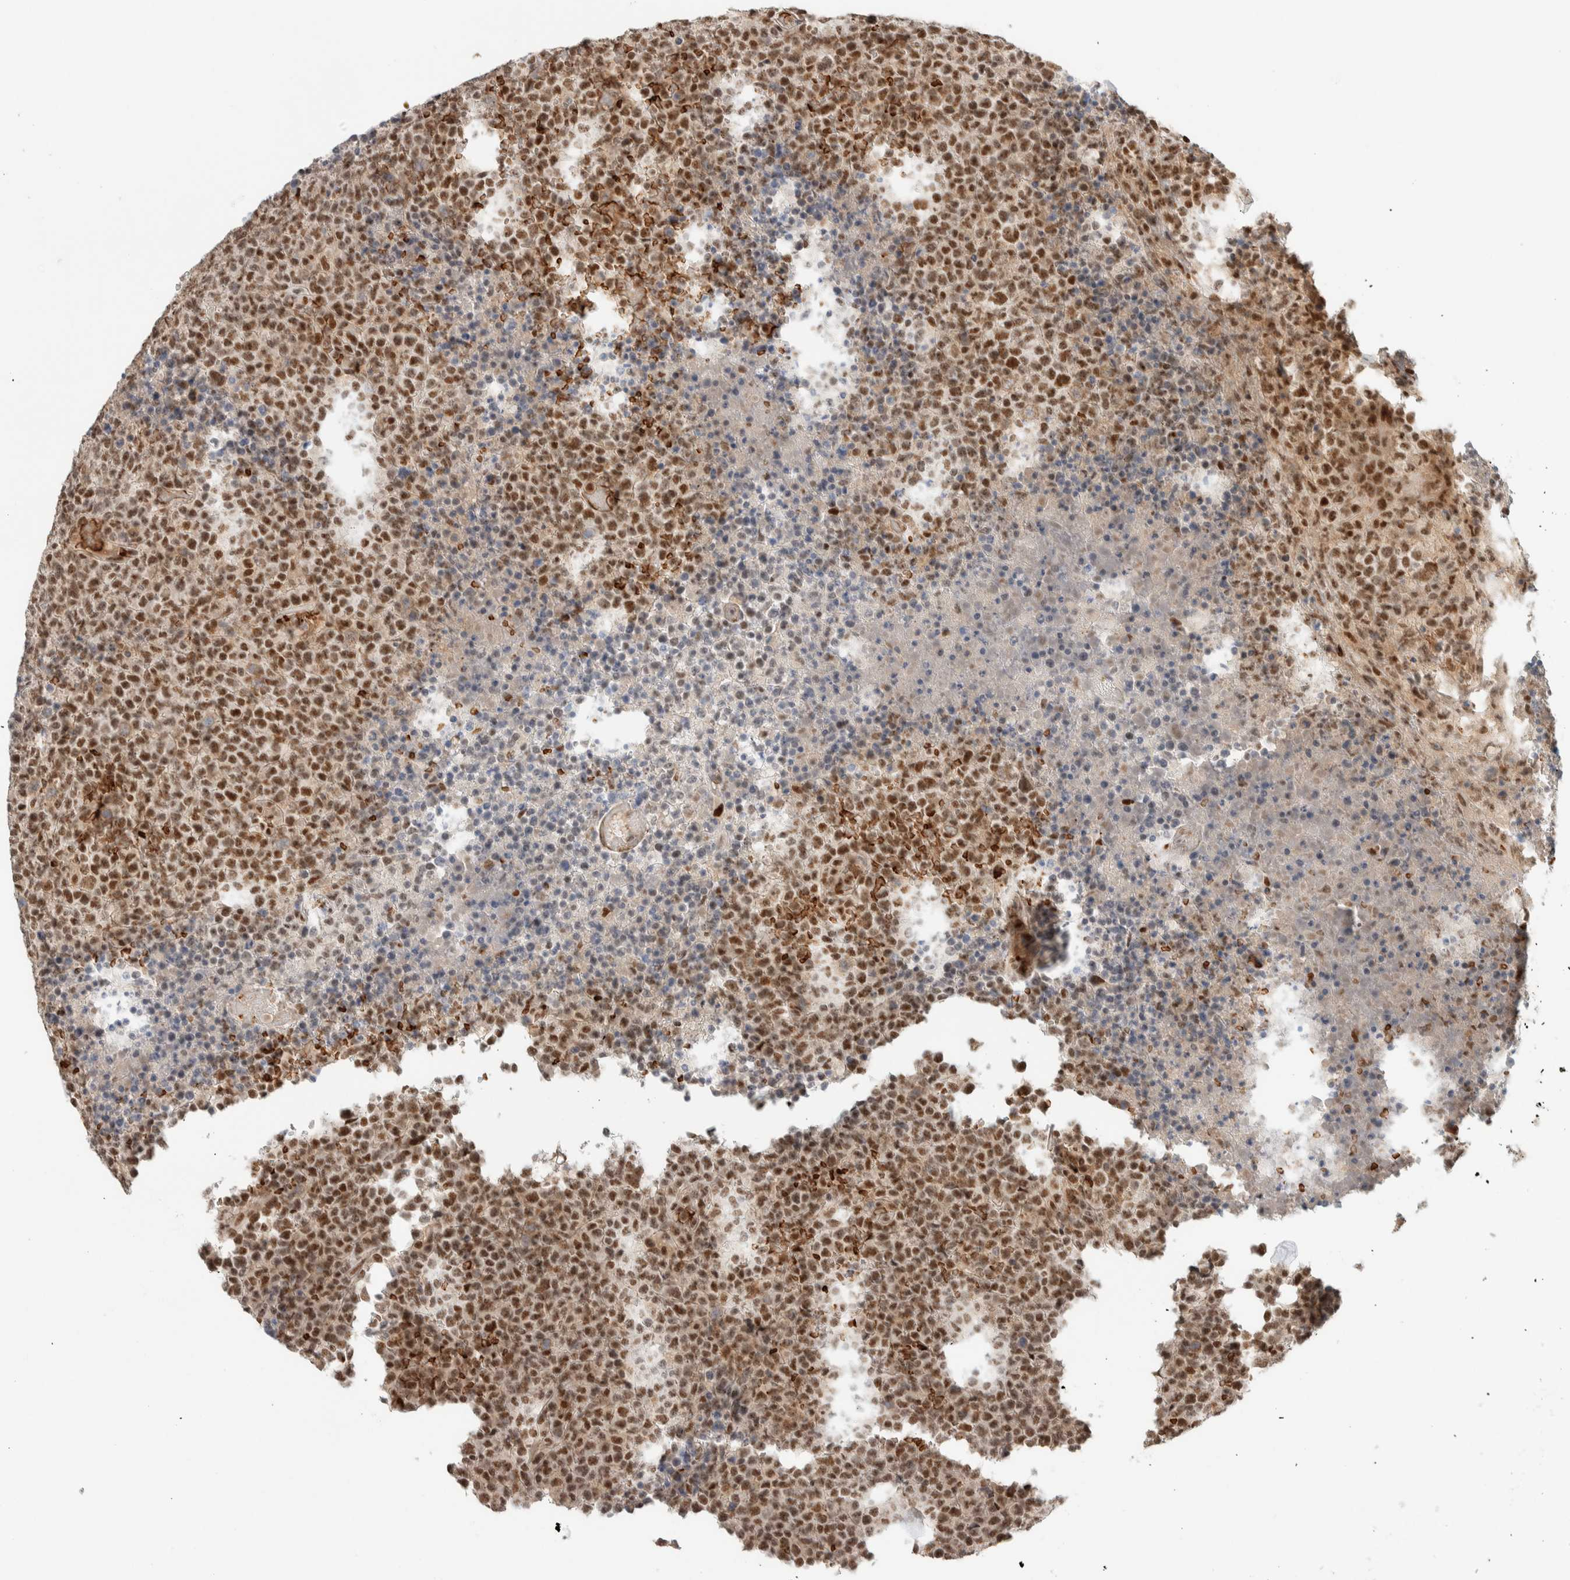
{"staining": {"intensity": "moderate", "quantity": ">75%", "location": "nuclear"}, "tissue": "lymphoma", "cell_type": "Tumor cells", "image_type": "cancer", "snomed": [{"axis": "morphology", "description": "Malignant lymphoma, non-Hodgkin's type, High grade"}, {"axis": "topography", "description": "Lymph node"}], "caption": "Immunohistochemistry staining of lymphoma, which shows medium levels of moderate nuclear staining in about >75% of tumor cells indicating moderate nuclear protein staining. The staining was performed using DAB (brown) for protein detection and nuclei were counterstained in hematoxylin (blue).", "gene": "ZBTB2", "patient": {"sex": "male", "age": 13}}